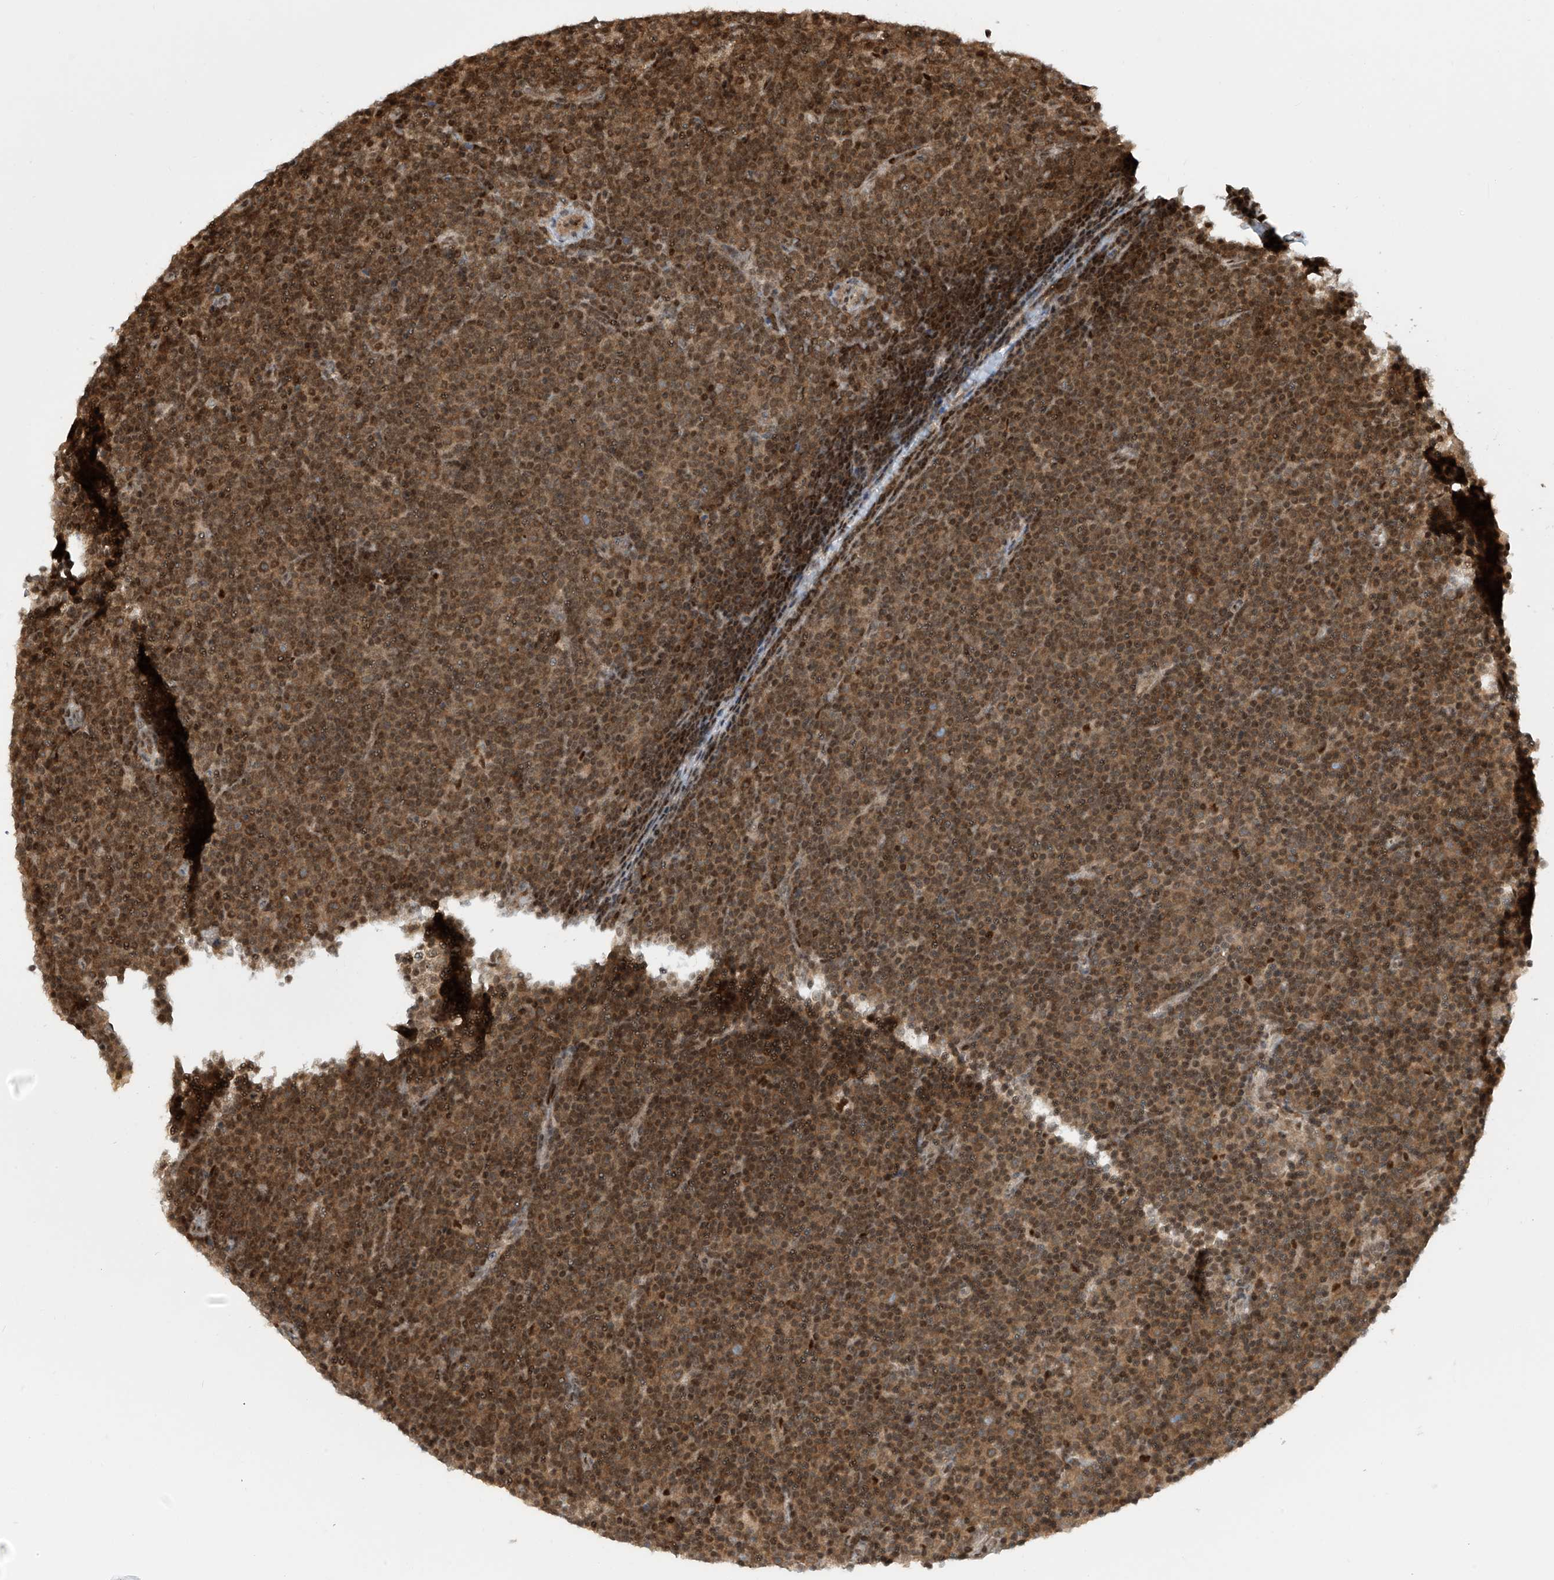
{"staining": {"intensity": "moderate", "quantity": ">75%", "location": "cytoplasmic/membranous,nuclear"}, "tissue": "lymphoma", "cell_type": "Tumor cells", "image_type": "cancer", "snomed": [{"axis": "morphology", "description": "Malignant lymphoma, non-Hodgkin's type, Low grade"}, {"axis": "topography", "description": "Lymph node"}], "caption": "DAB (3,3'-diaminobenzidine) immunohistochemical staining of lymphoma reveals moderate cytoplasmic/membranous and nuclear protein positivity in approximately >75% of tumor cells. The staining was performed using DAB, with brown indicating positive protein expression. Nuclei are stained blue with hematoxylin.", "gene": "LAGE3", "patient": {"sex": "female", "age": 67}}